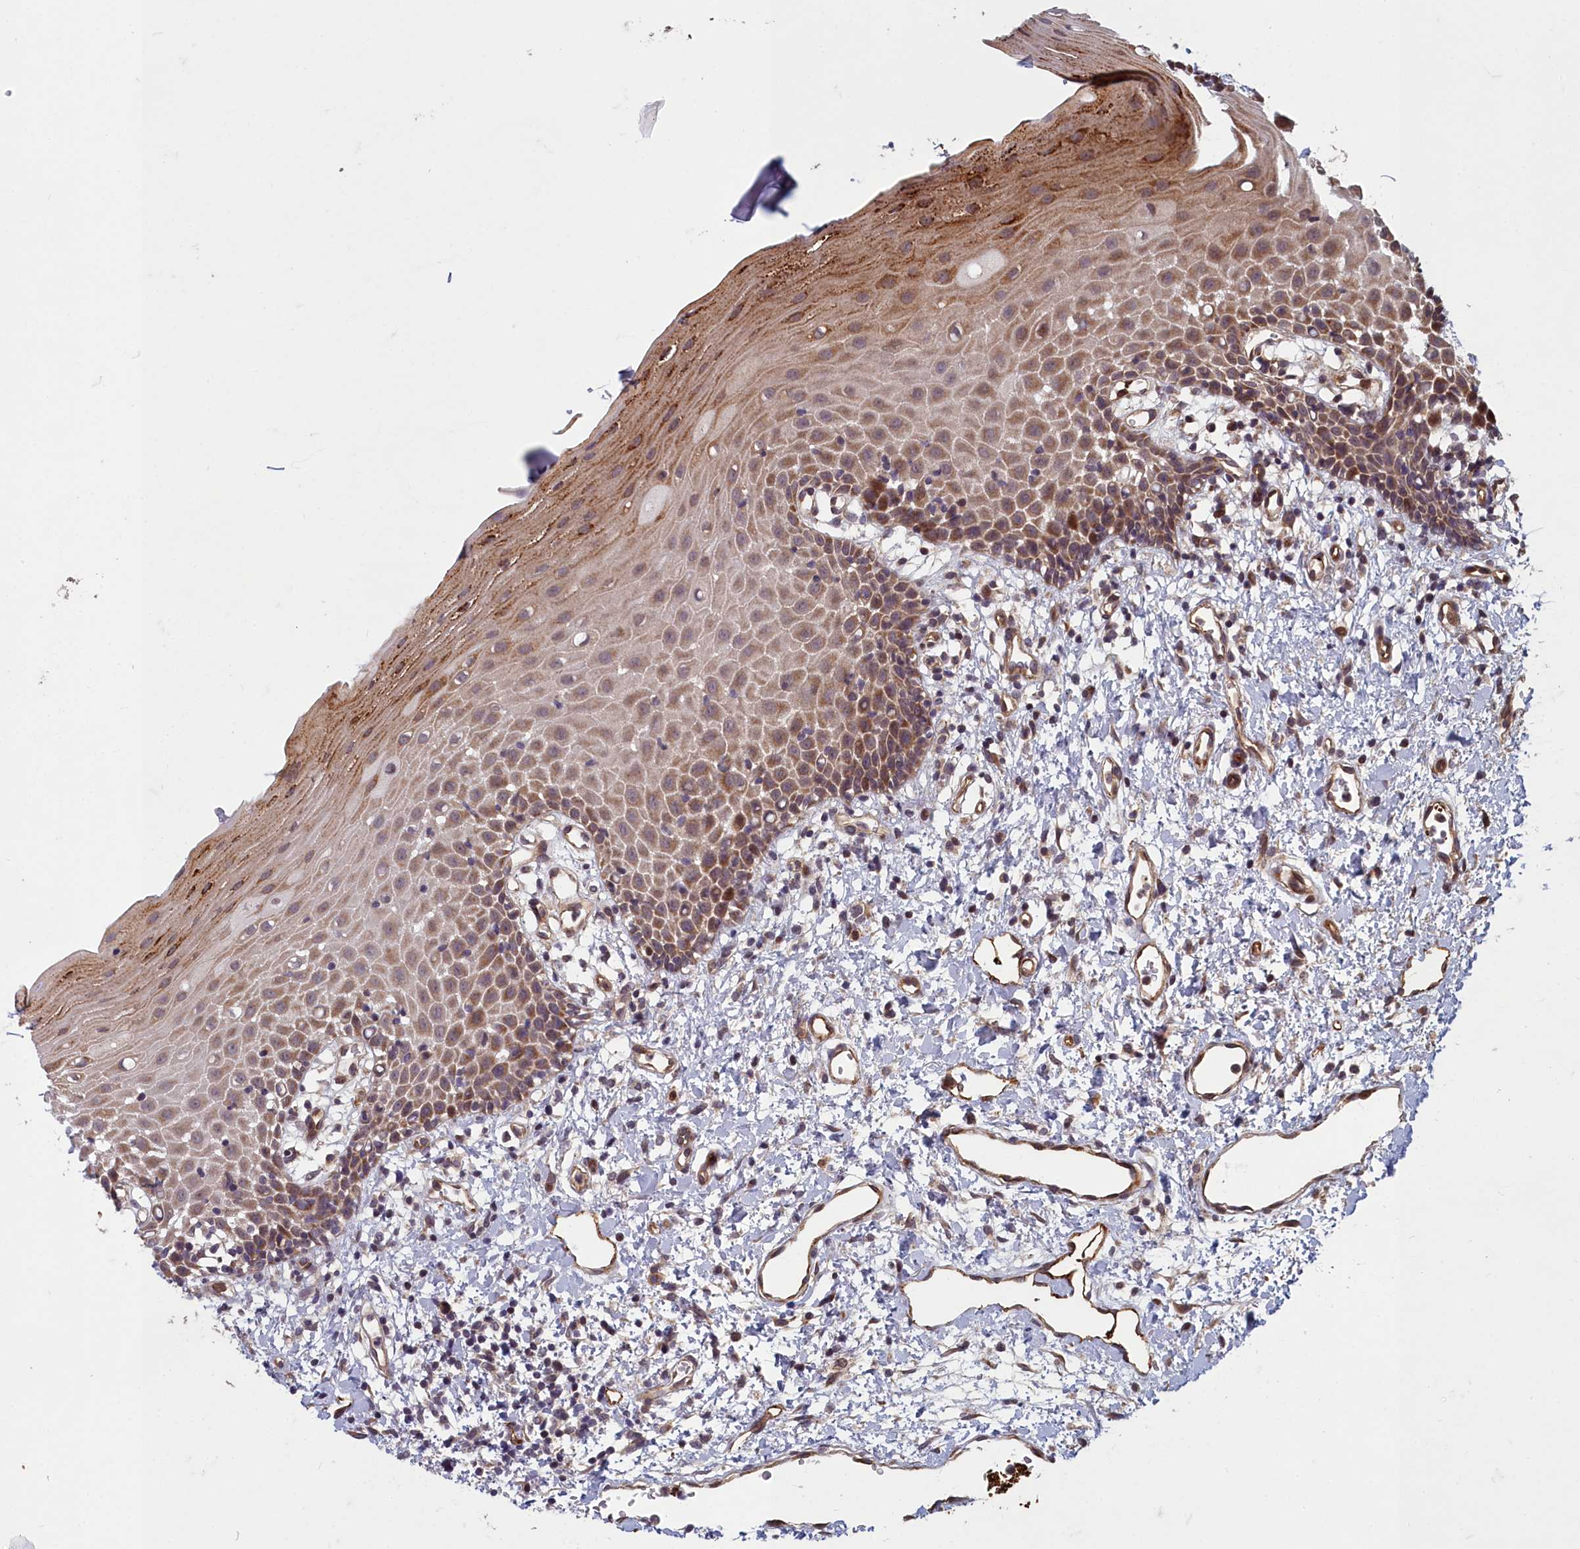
{"staining": {"intensity": "moderate", "quantity": ">75%", "location": "cytoplasmic/membranous"}, "tissue": "oral mucosa", "cell_type": "Squamous epithelial cells", "image_type": "normal", "snomed": [{"axis": "morphology", "description": "Normal tissue, NOS"}, {"axis": "topography", "description": "Oral tissue"}], "caption": "Oral mucosa stained with DAB immunohistochemistry (IHC) displays medium levels of moderate cytoplasmic/membranous expression in approximately >75% of squamous epithelial cells.", "gene": "TSPYL4", "patient": {"sex": "female", "age": 70}}